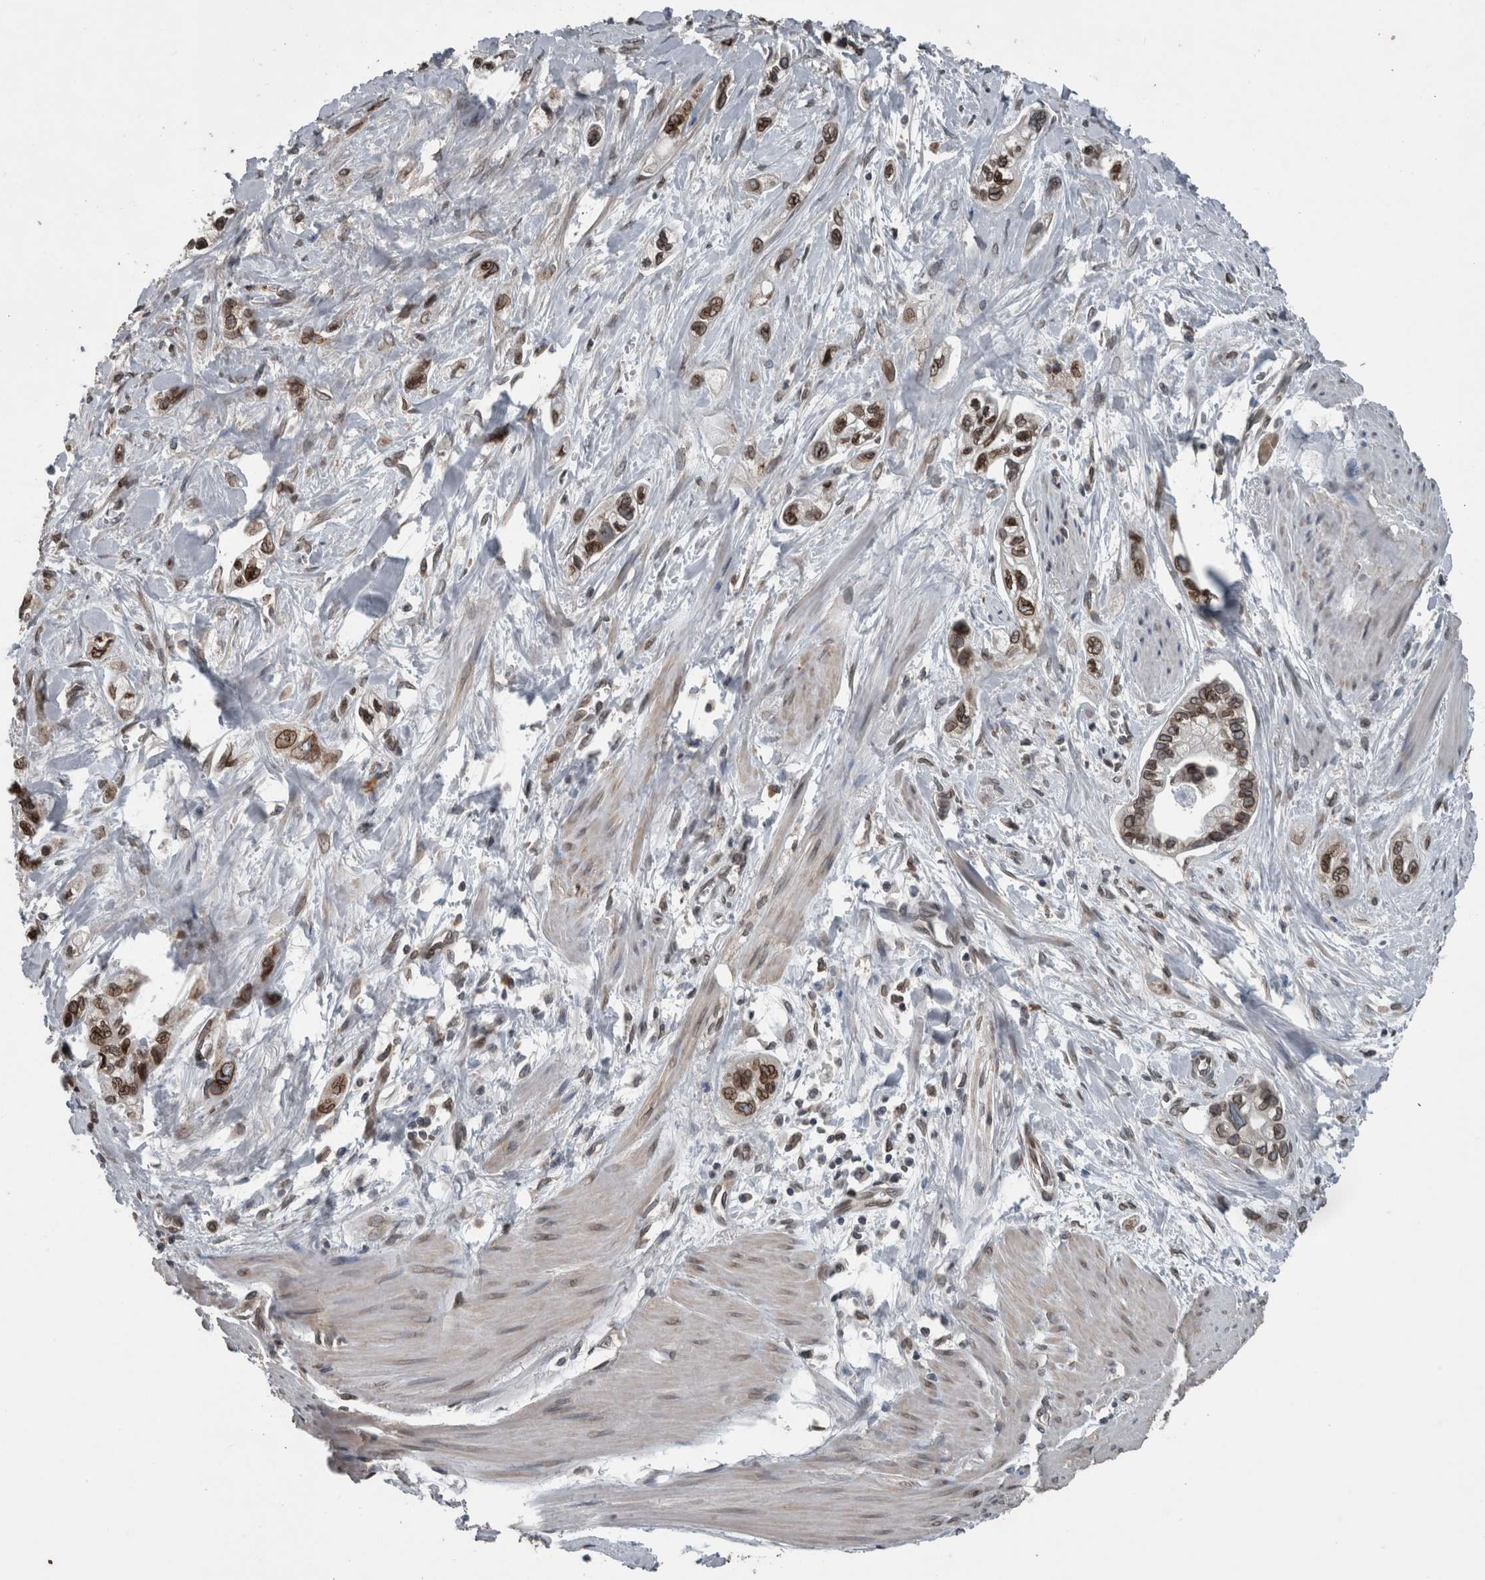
{"staining": {"intensity": "moderate", "quantity": ">75%", "location": "cytoplasmic/membranous,nuclear"}, "tissue": "pancreatic cancer", "cell_type": "Tumor cells", "image_type": "cancer", "snomed": [{"axis": "morphology", "description": "Adenocarcinoma, NOS"}, {"axis": "topography", "description": "Pancreas"}], "caption": "DAB immunohistochemical staining of human pancreatic cancer displays moderate cytoplasmic/membranous and nuclear protein staining in about >75% of tumor cells. Using DAB (3,3'-diaminobenzidine) (brown) and hematoxylin (blue) stains, captured at high magnification using brightfield microscopy.", "gene": "RANBP2", "patient": {"sex": "male", "age": 74}}